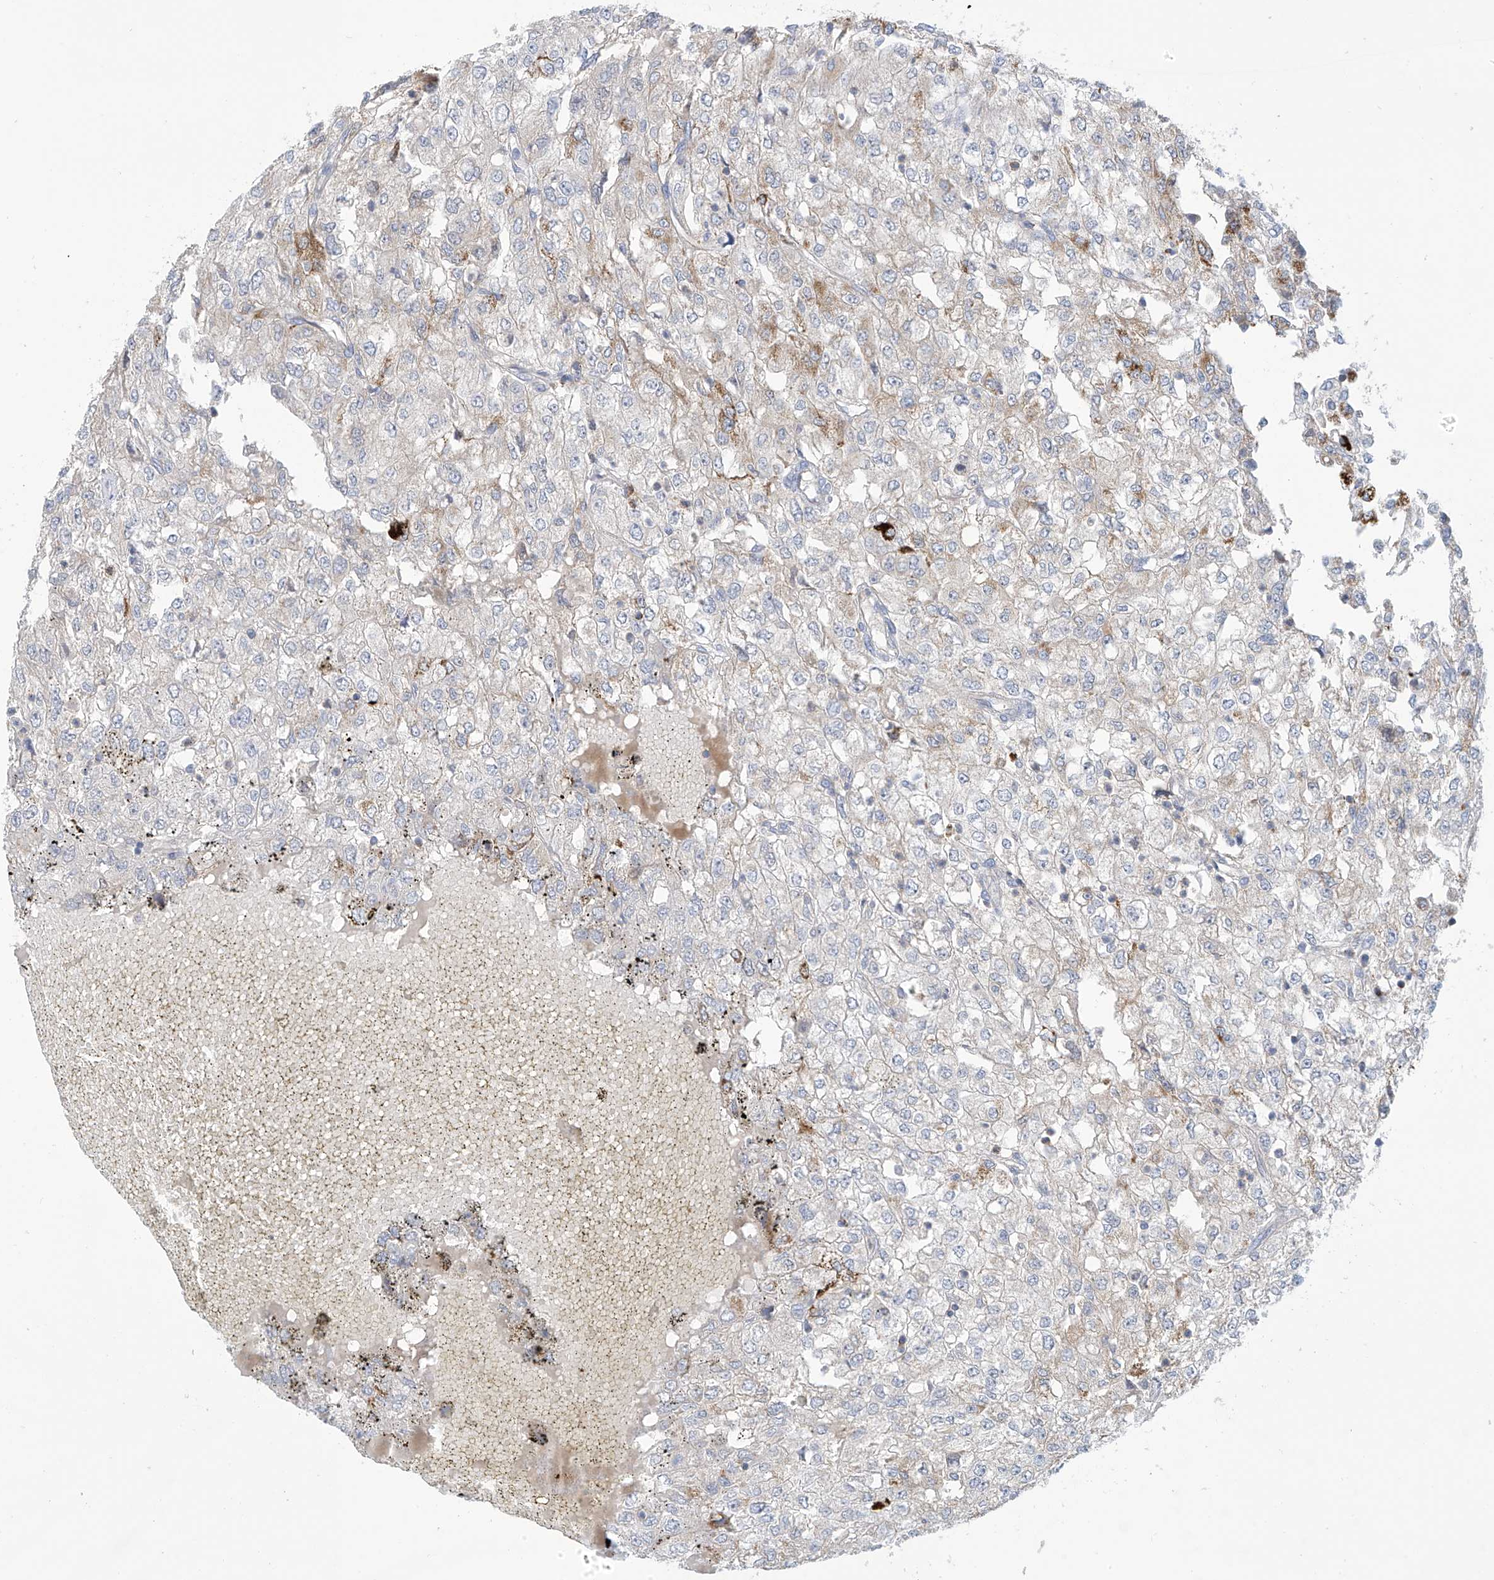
{"staining": {"intensity": "weak", "quantity": "<25%", "location": "cytoplasmic/membranous"}, "tissue": "renal cancer", "cell_type": "Tumor cells", "image_type": "cancer", "snomed": [{"axis": "morphology", "description": "Adenocarcinoma, NOS"}, {"axis": "topography", "description": "Kidney"}], "caption": "Tumor cells are negative for brown protein staining in renal cancer (adenocarcinoma).", "gene": "IBA57", "patient": {"sex": "female", "age": 54}}